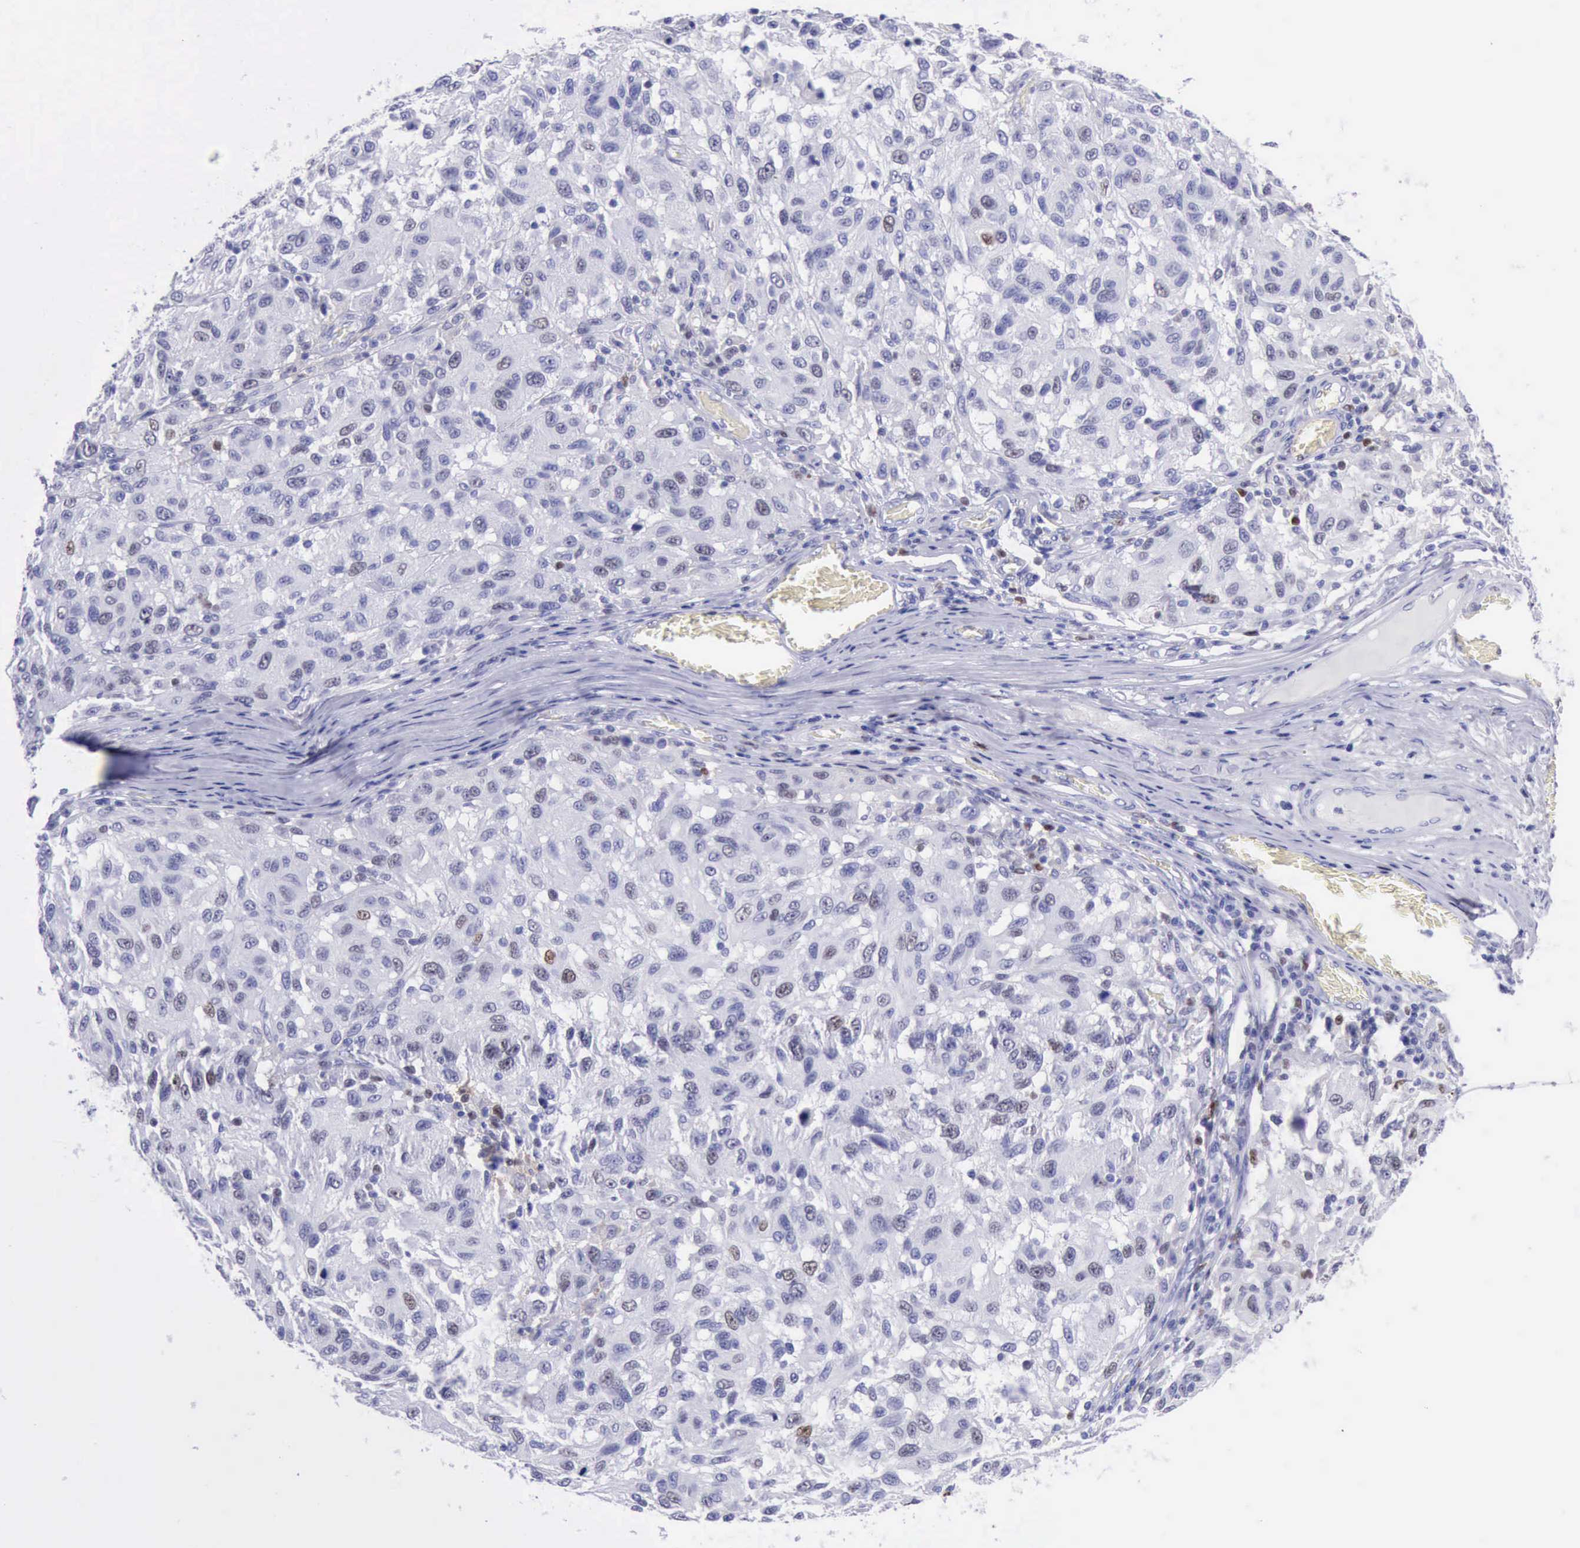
{"staining": {"intensity": "negative", "quantity": "none", "location": "none"}, "tissue": "melanoma", "cell_type": "Tumor cells", "image_type": "cancer", "snomed": [{"axis": "morphology", "description": "Malignant melanoma, NOS"}, {"axis": "topography", "description": "Skin"}], "caption": "Micrograph shows no protein expression in tumor cells of melanoma tissue.", "gene": "MCM2", "patient": {"sex": "female", "age": 77}}